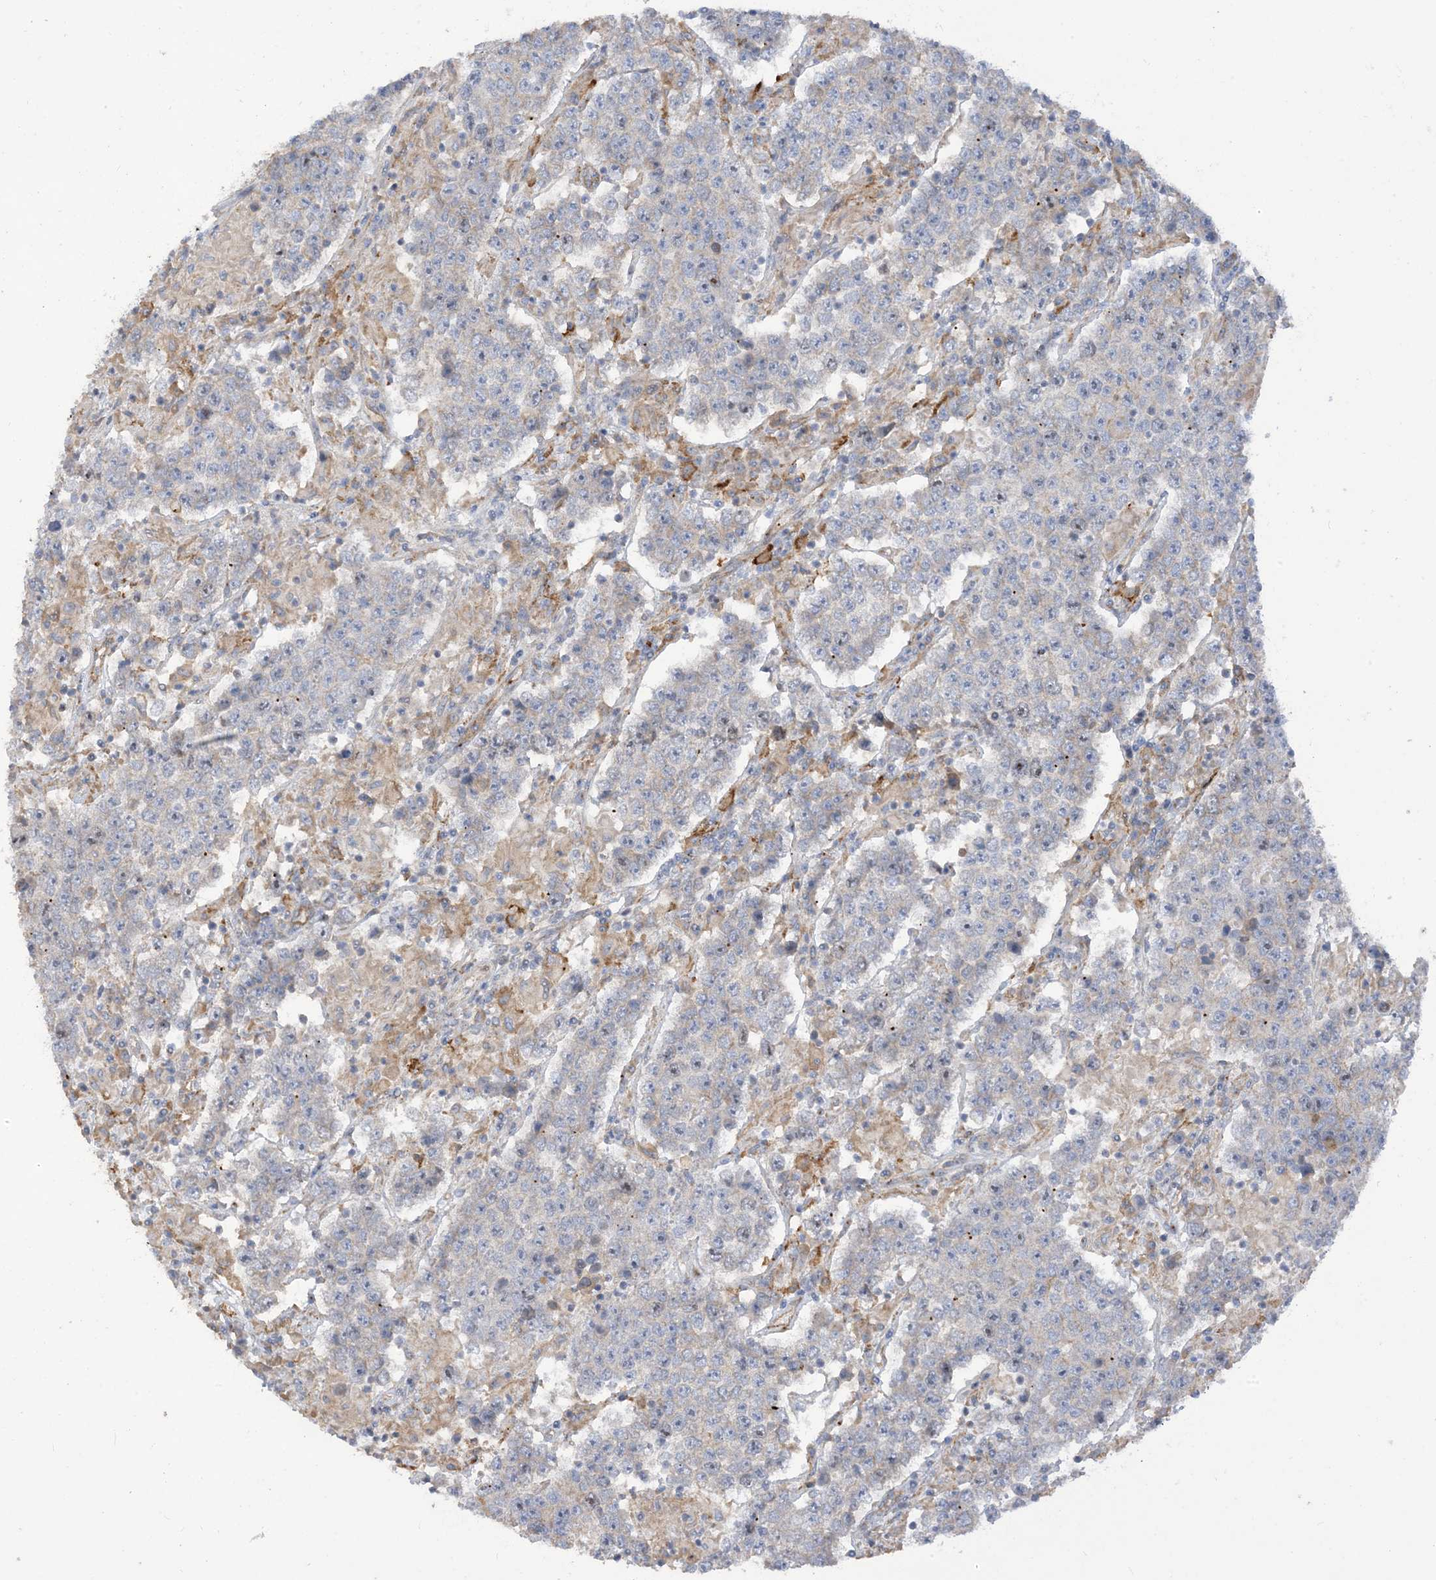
{"staining": {"intensity": "negative", "quantity": "none", "location": "none"}, "tissue": "testis cancer", "cell_type": "Tumor cells", "image_type": "cancer", "snomed": [{"axis": "morphology", "description": "Normal tissue, NOS"}, {"axis": "morphology", "description": "Urothelial carcinoma, High grade"}, {"axis": "morphology", "description": "Seminoma, NOS"}, {"axis": "morphology", "description": "Carcinoma, Embryonal, NOS"}, {"axis": "topography", "description": "Urinary bladder"}, {"axis": "topography", "description": "Testis"}], "caption": "Tumor cells are negative for protein expression in human embryonal carcinoma (testis). The staining was performed using DAB to visualize the protein expression in brown, while the nuclei were stained in blue with hematoxylin (Magnification: 20x).", "gene": "PEAR1", "patient": {"sex": "male", "age": 41}}